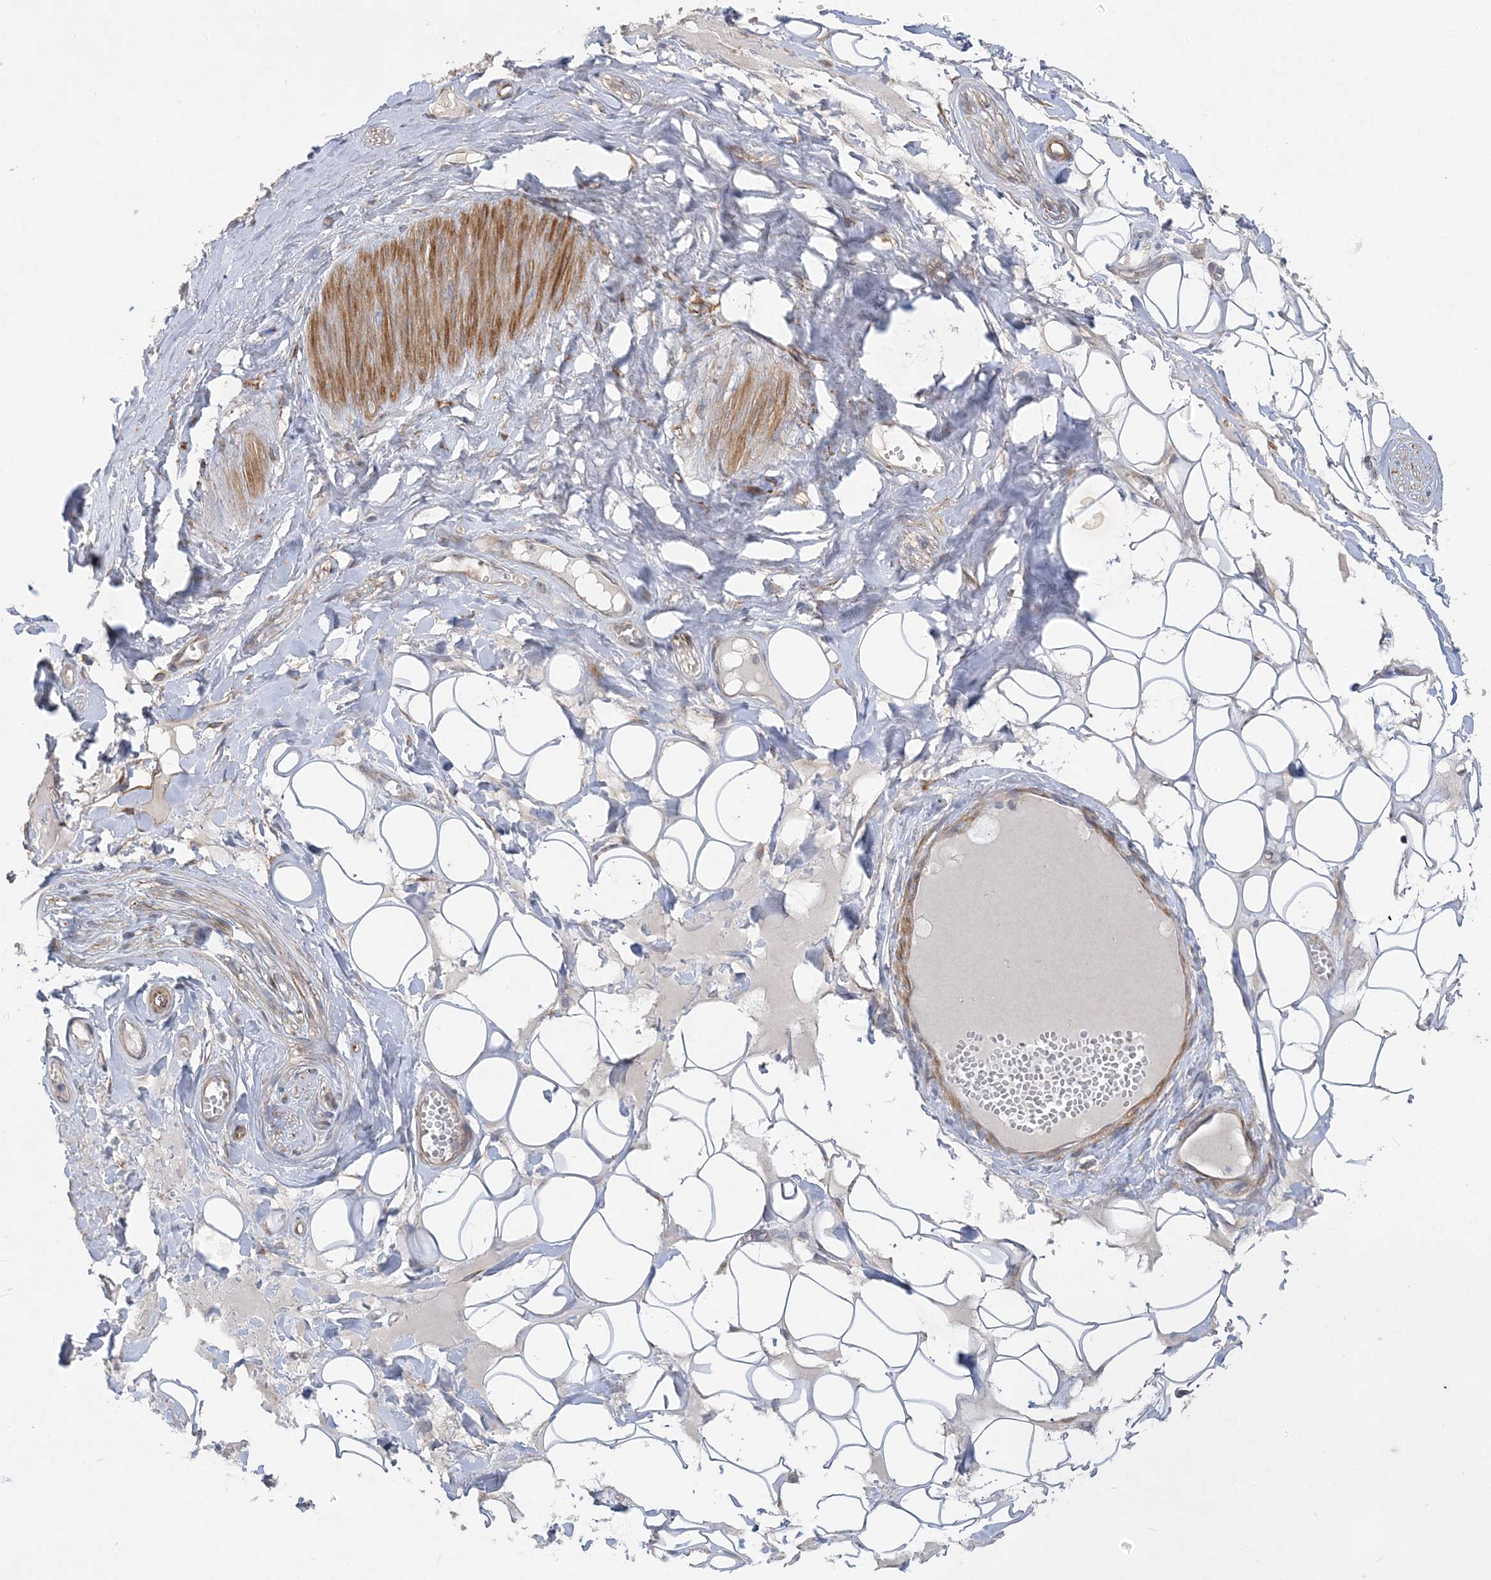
{"staining": {"intensity": "negative", "quantity": "none", "location": "none"}, "tissue": "adipose tissue", "cell_type": "Adipocytes", "image_type": "normal", "snomed": [{"axis": "morphology", "description": "Normal tissue, NOS"}, {"axis": "morphology", "description": "Inflammation, NOS"}, {"axis": "topography", "description": "Salivary gland"}, {"axis": "topography", "description": "Peripheral nerve tissue"}], "caption": "Adipocytes are negative for protein expression in normal human adipose tissue. Brightfield microscopy of IHC stained with DAB (brown) and hematoxylin (blue), captured at high magnification.", "gene": "MAP4K5", "patient": {"sex": "female", "age": 75}}